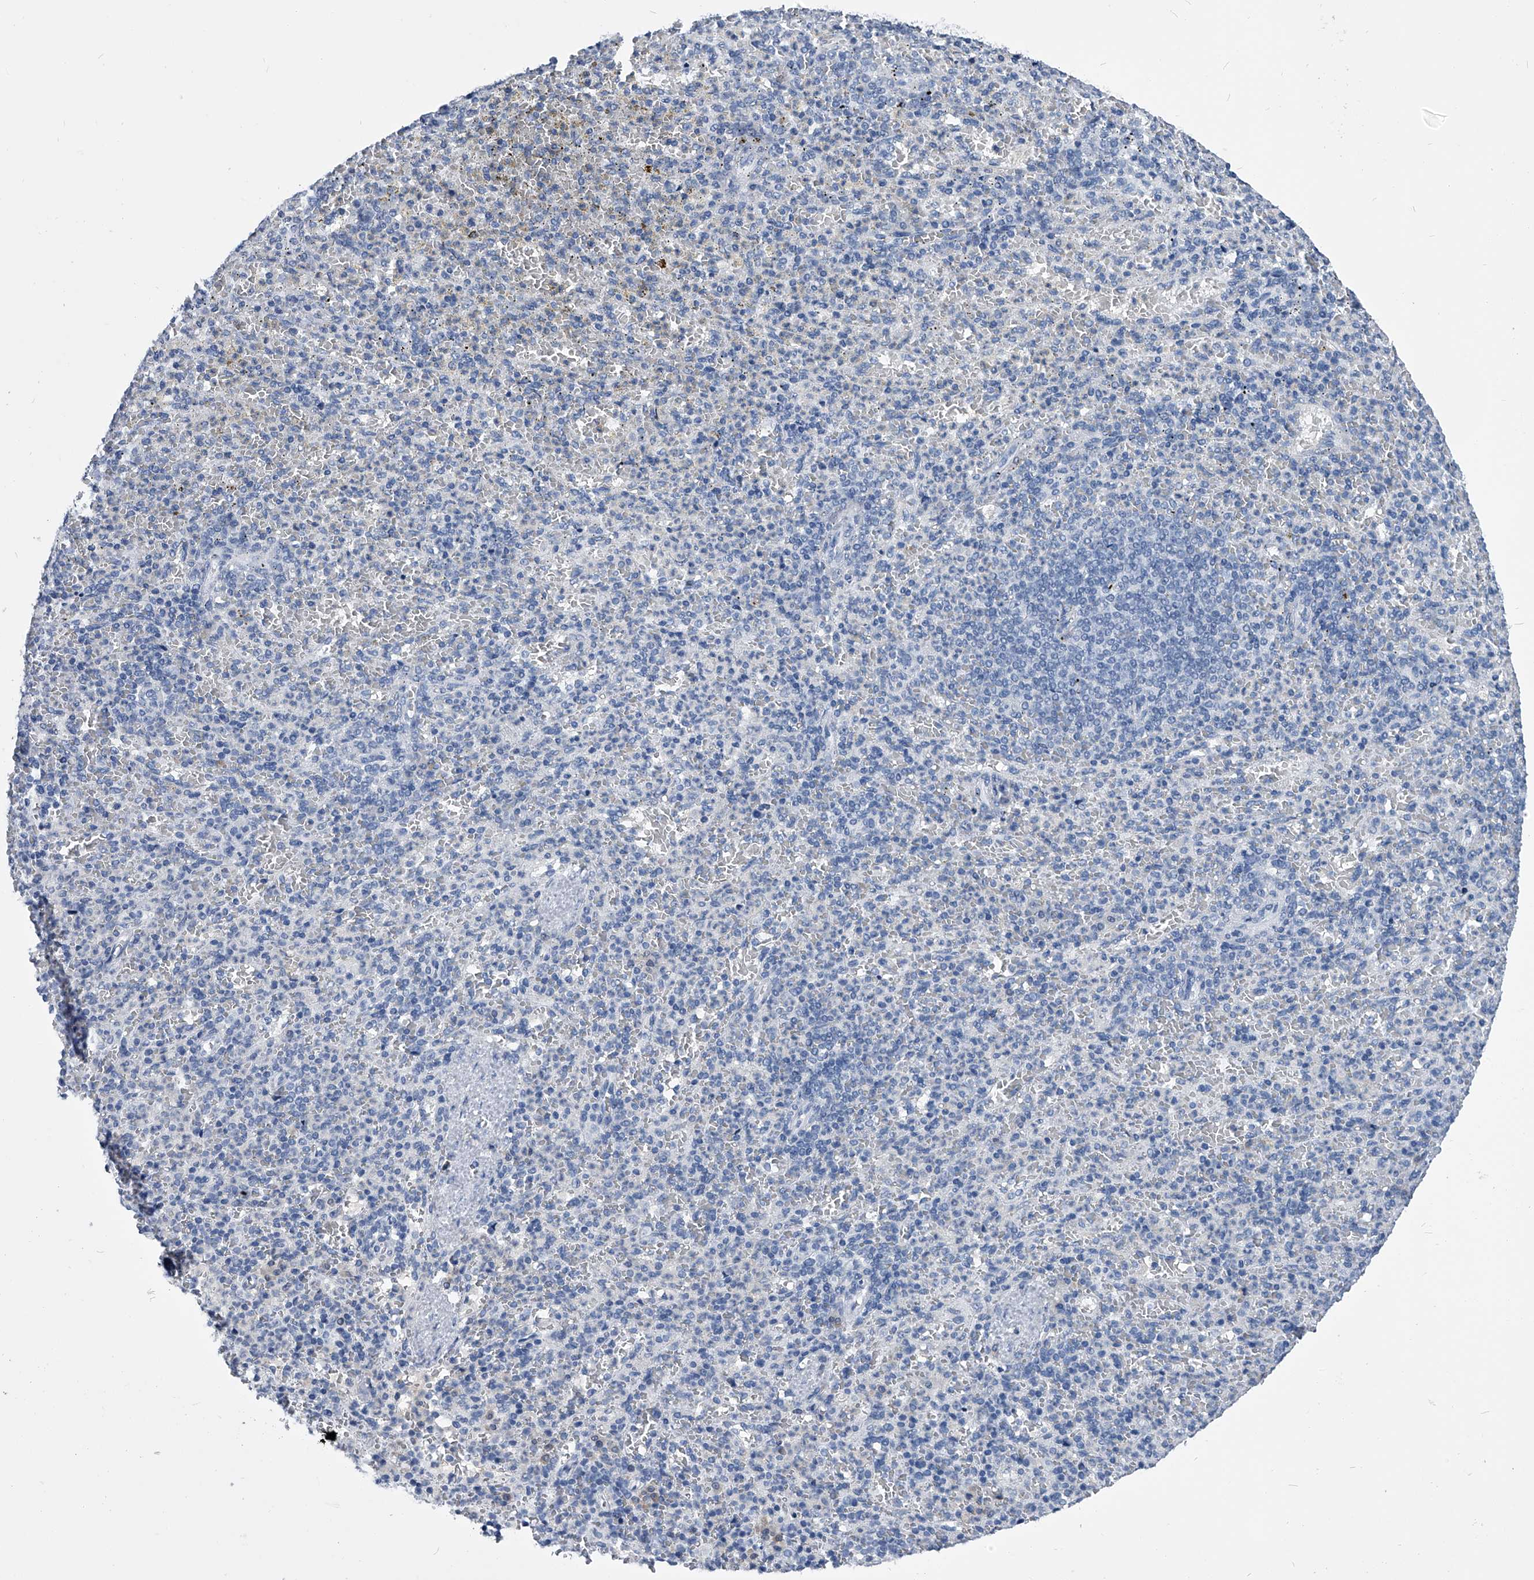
{"staining": {"intensity": "negative", "quantity": "none", "location": "none"}, "tissue": "spleen", "cell_type": "Cells in red pulp", "image_type": "normal", "snomed": [{"axis": "morphology", "description": "Normal tissue, NOS"}, {"axis": "topography", "description": "Spleen"}], "caption": "This image is of benign spleen stained with immunohistochemistry (IHC) to label a protein in brown with the nuclei are counter-stained blue. There is no staining in cells in red pulp. (DAB immunohistochemistry (IHC) with hematoxylin counter stain).", "gene": "PDXK", "patient": {"sex": "female", "age": 74}}